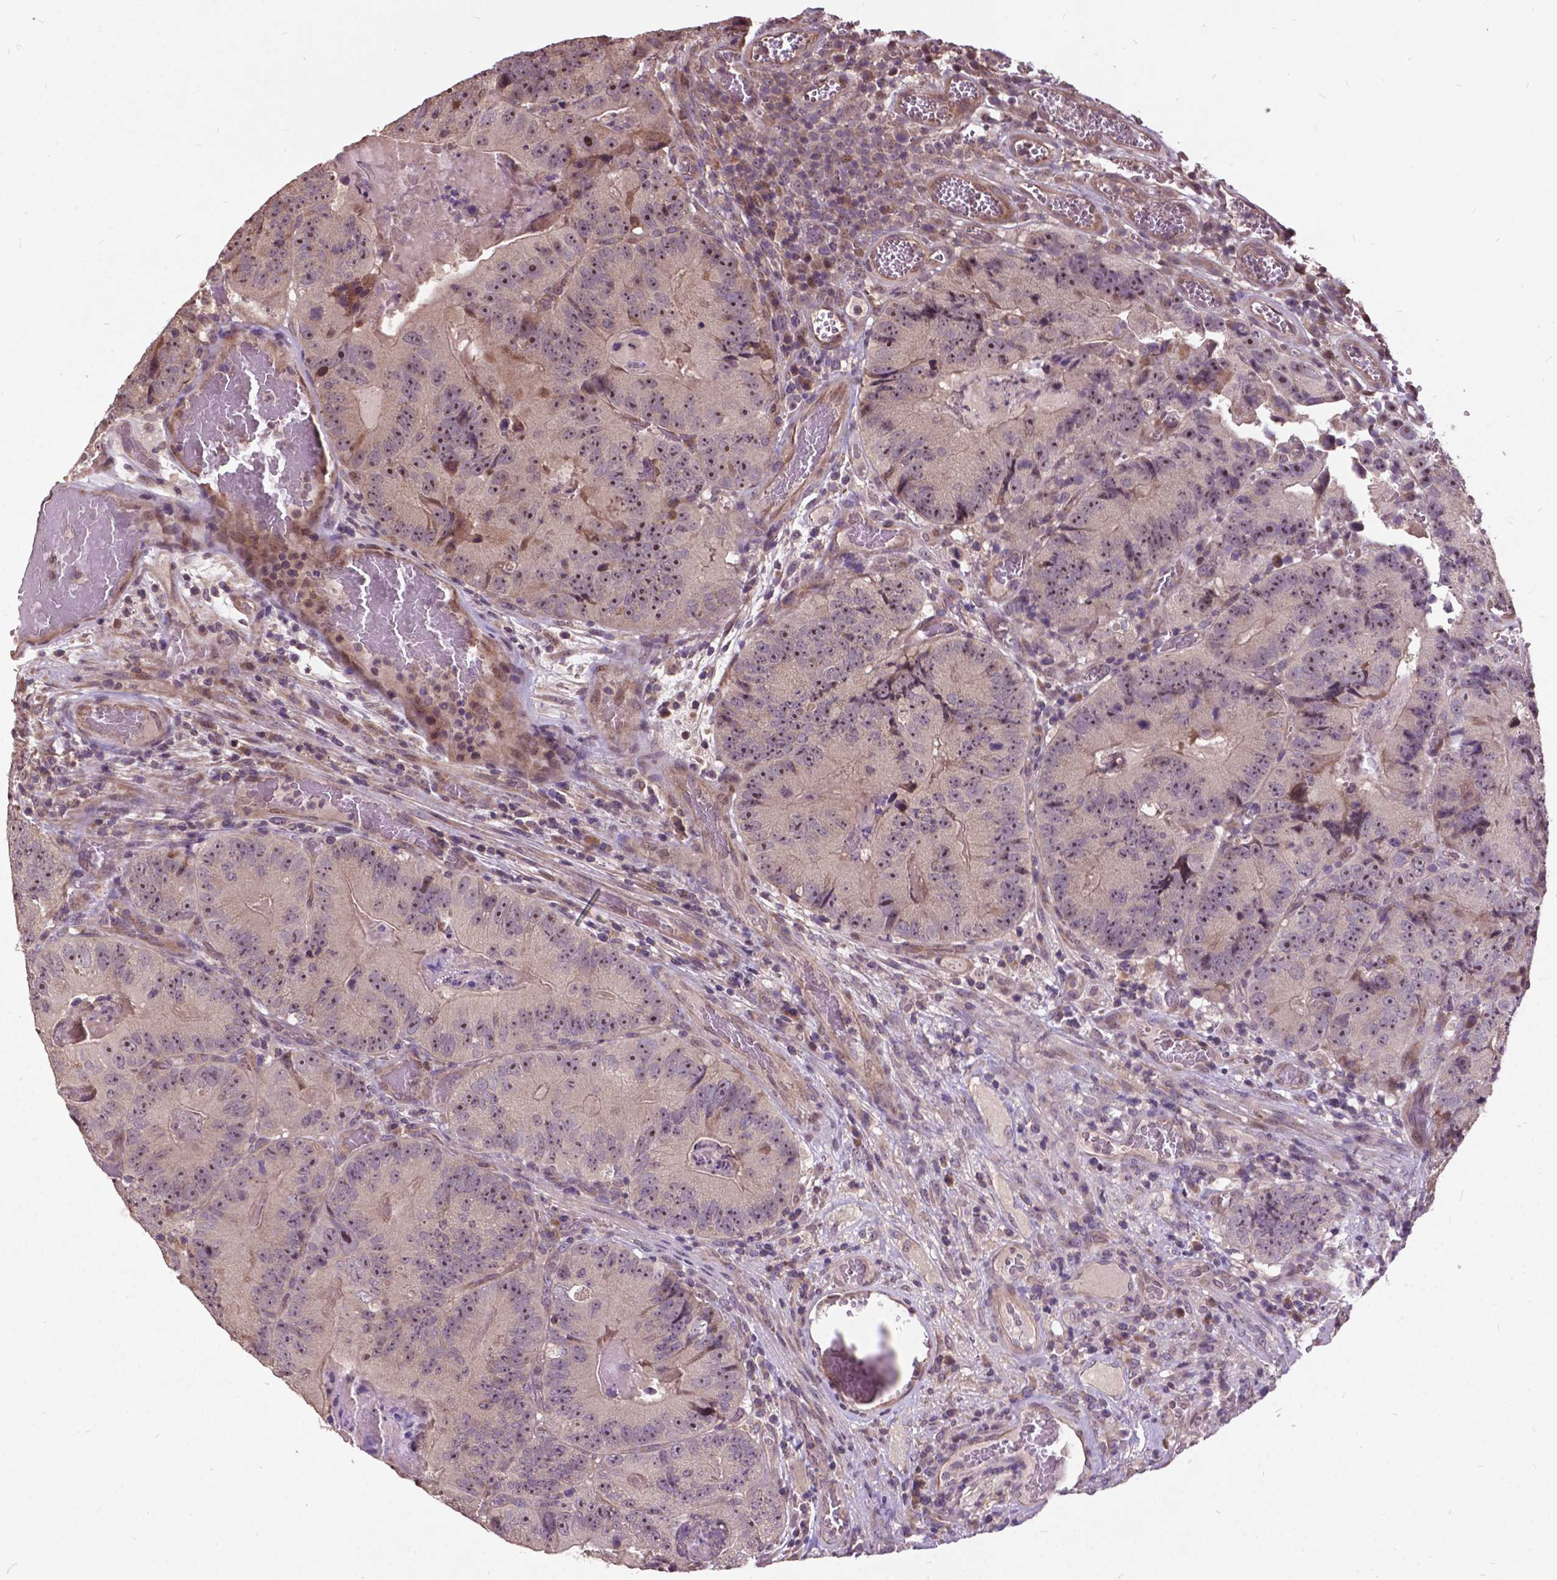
{"staining": {"intensity": "strong", "quantity": "25%-75%", "location": "nuclear"}, "tissue": "colorectal cancer", "cell_type": "Tumor cells", "image_type": "cancer", "snomed": [{"axis": "morphology", "description": "Adenocarcinoma, NOS"}, {"axis": "topography", "description": "Colon"}], "caption": "Colorectal cancer (adenocarcinoma) stained for a protein shows strong nuclear positivity in tumor cells. The staining was performed using DAB (3,3'-diaminobenzidine) to visualize the protein expression in brown, while the nuclei were stained in blue with hematoxylin (Magnification: 20x).", "gene": "AP1S3", "patient": {"sex": "female", "age": 86}}